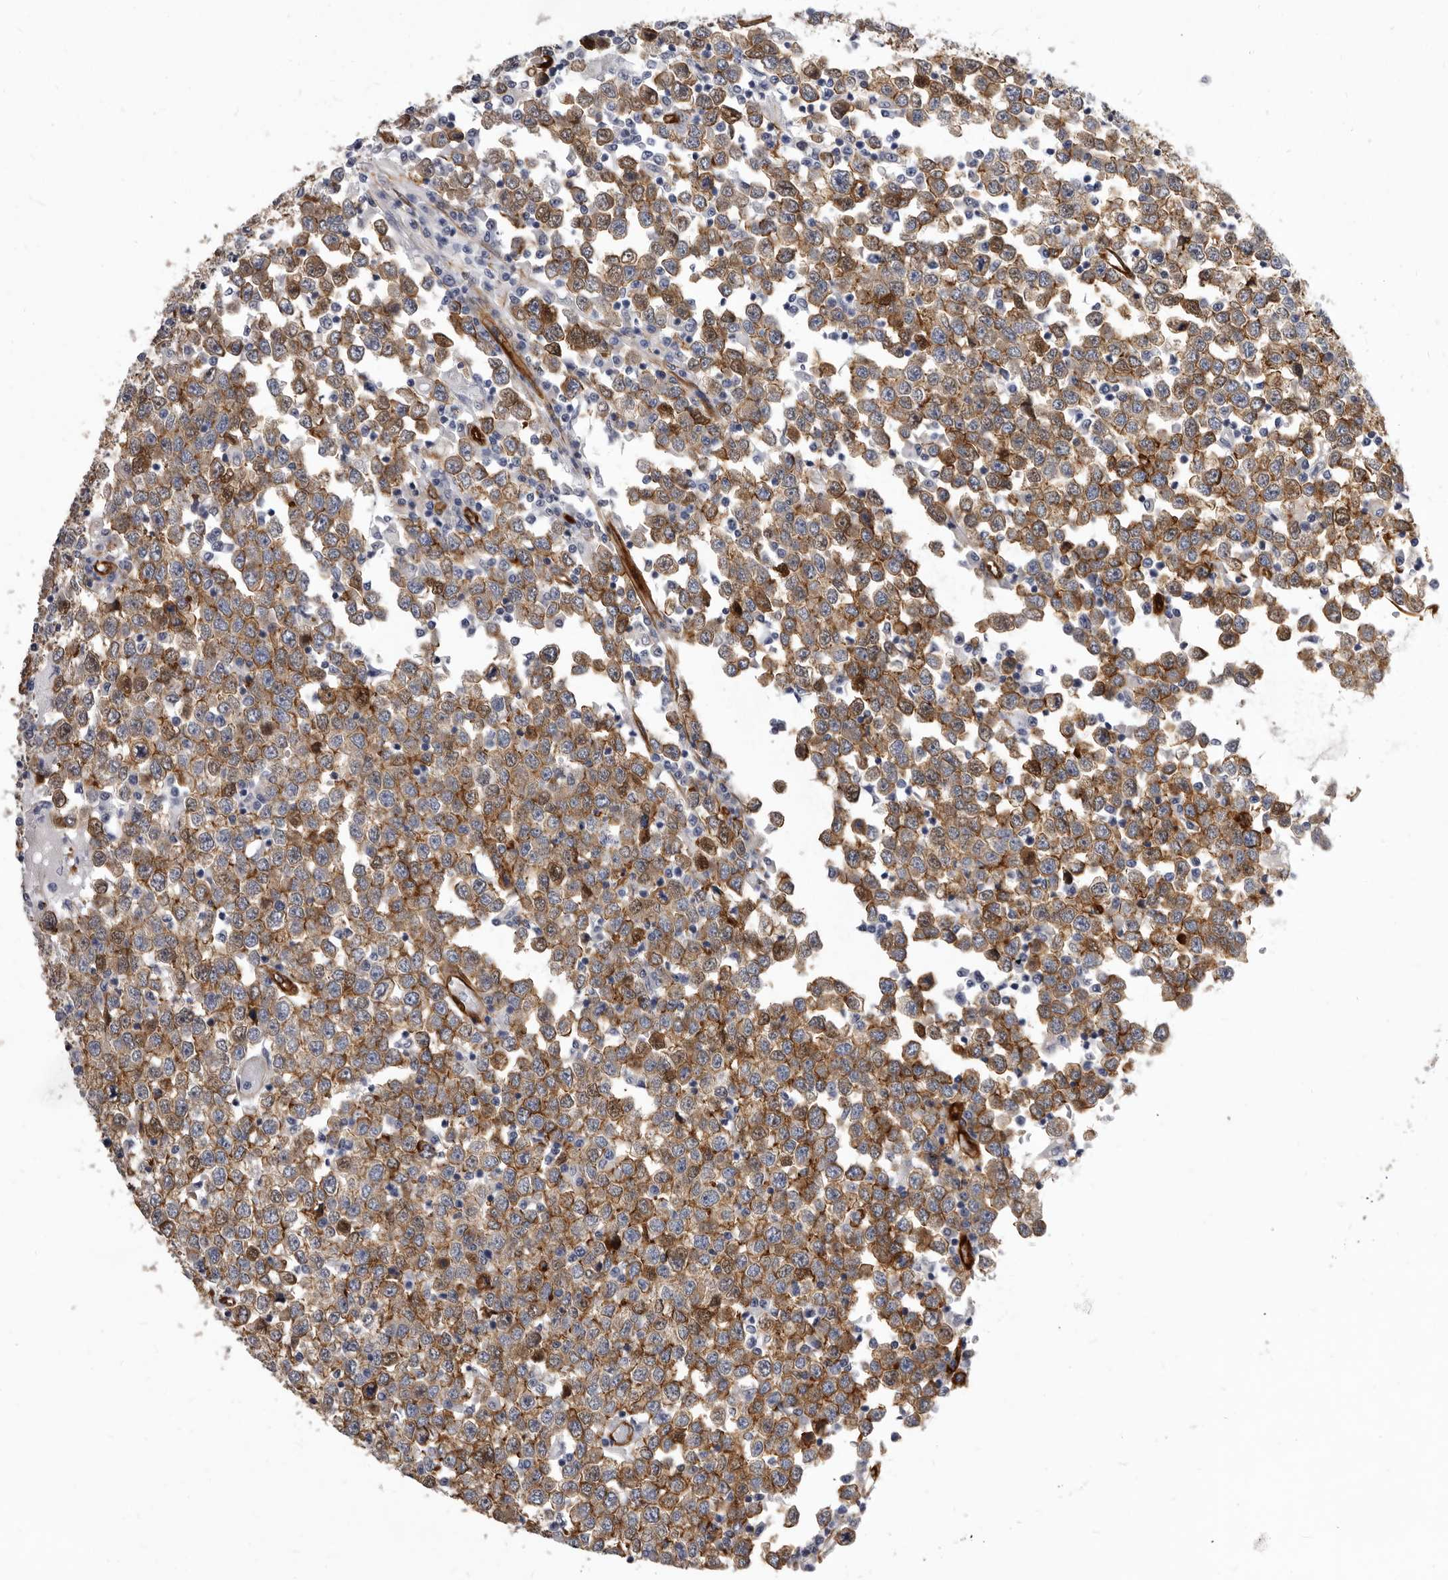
{"staining": {"intensity": "moderate", "quantity": ">75%", "location": "cytoplasmic/membranous"}, "tissue": "testis cancer", "cell_type": "Tumor cells", "image_type": "cancer", "snomed": [{"axis": "morphology", "description": "Seminoma, NOS"}, {"axis": "topography", "description": "Testis"}], "caption": "High-magnification brightfield microscopy of seminoma (testis) stained with DAB (brown) and counterstained with hematoxylin (blue). tumor cells exhibit moderate cytoplasmic/membranous expression is seen in approximately>75% of cells.", "gene": "ENAH", "patient": {"sex": "male", "age": 65}}